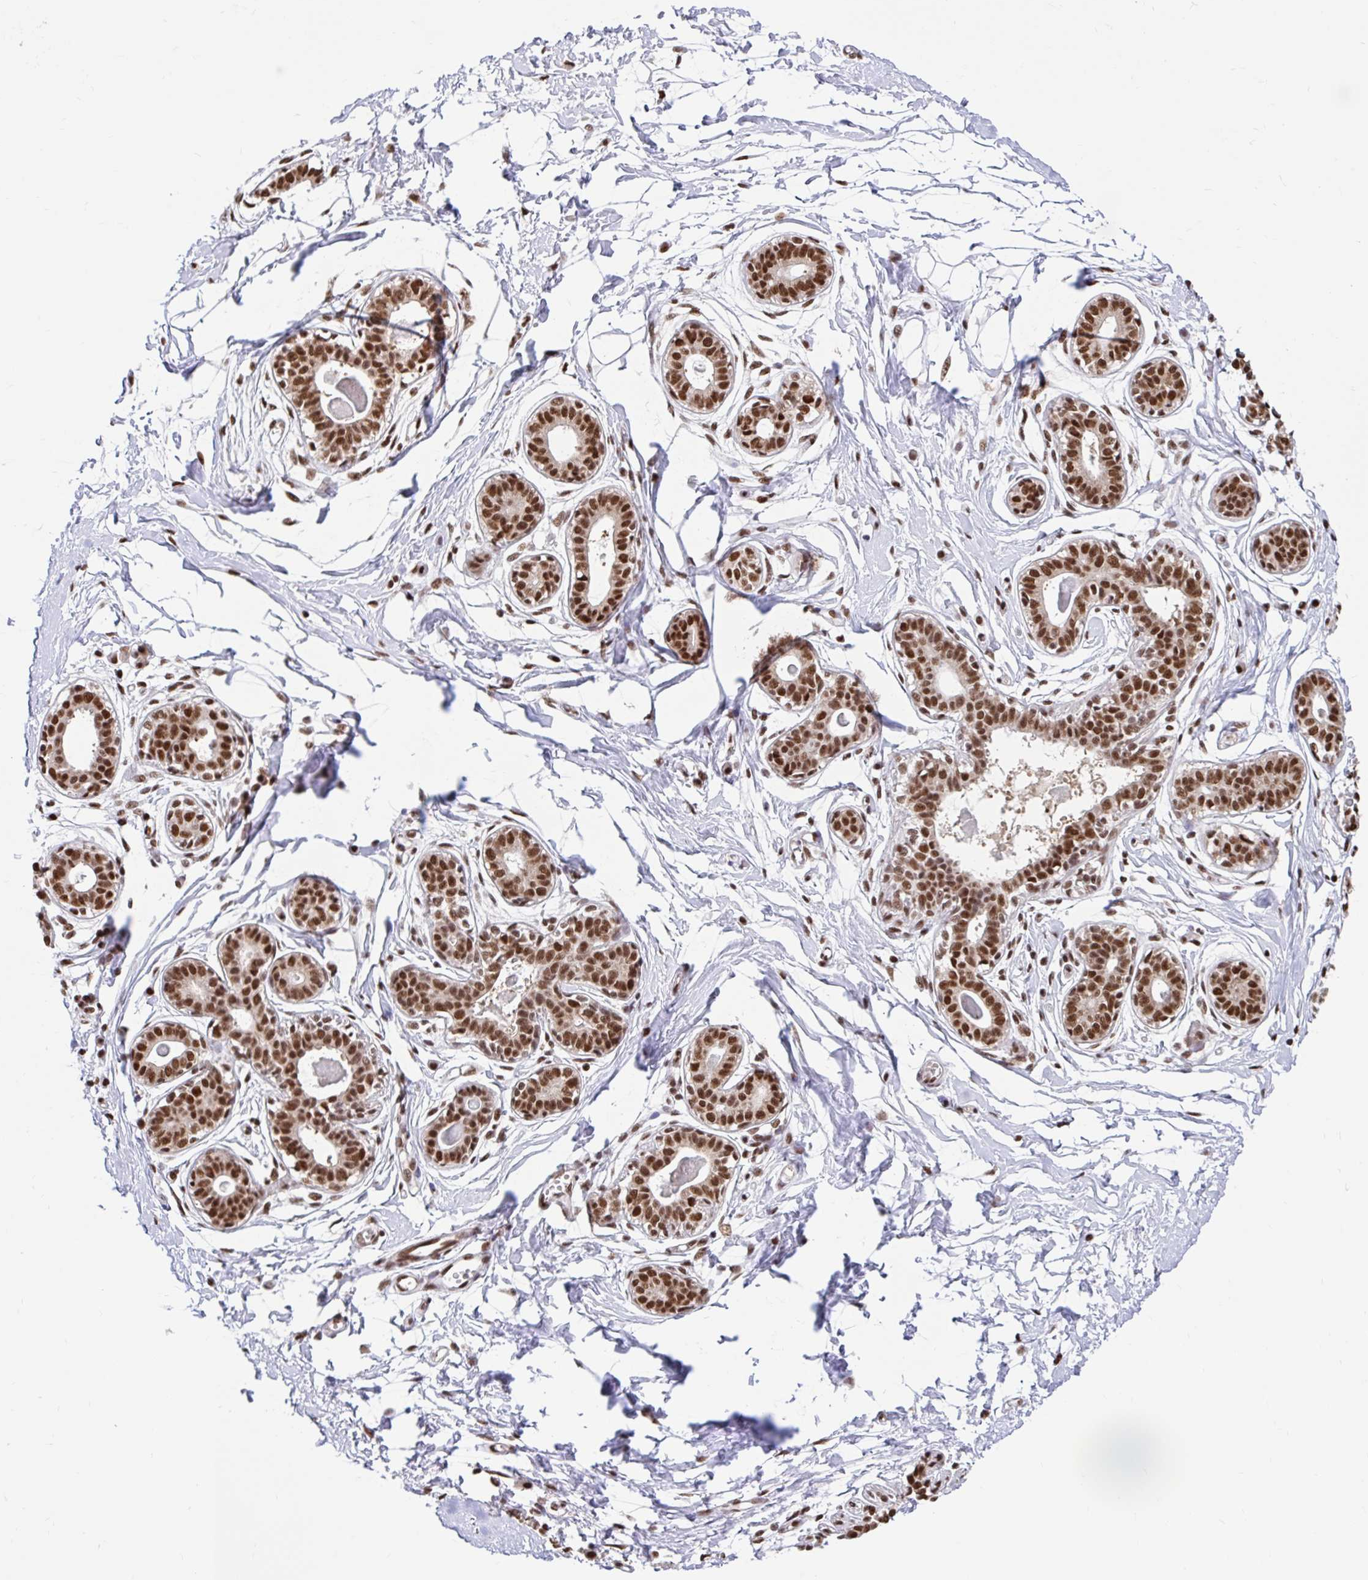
{"staining": {"intensity": "moderate", "quantity": ">75%", "location": "nuclear"}, "tissue": "breast", "cell_type": "Adipocytes", "image_type": "normal", "snomed": [{"axis": "morphology", "description": "Normal tissue, NOS"}, {"axis": "topography", "description": "Breast"}], "caption": "A brown stain shows moderate nuclear expression of a protein in adipocytes of benign breast.", "gene": "ABCA9", "patient": {"sex": "female", "age": 45}}